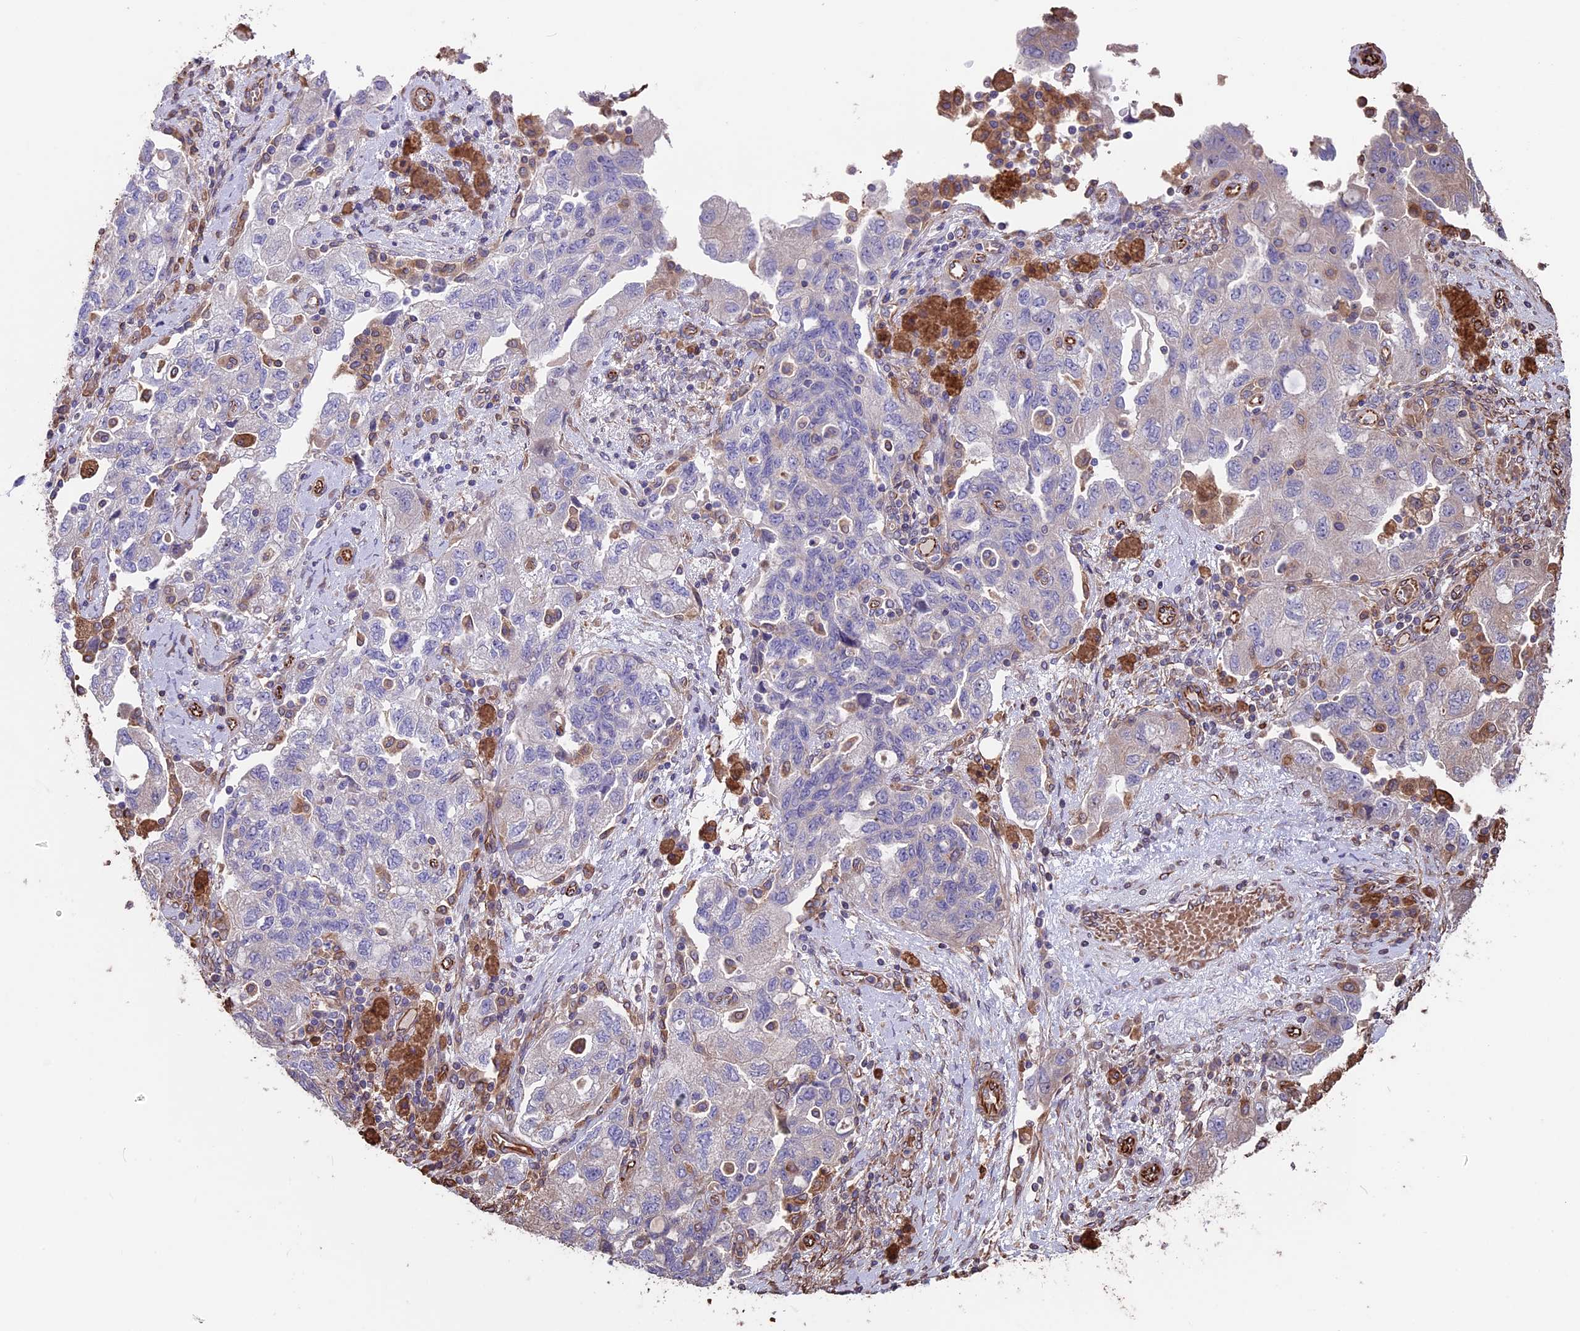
{"staining": {"intensity": "negative", "quantity": "none", "location": "none"}, "tissue": "ovarian cancer", "cell_type": "Tumor cells", "image_type": "cancer", "snomed": [{"axis": "morphology", "description": "Carcinoma, NOS"}, {"axis": "morphology", "description": "Cystadenocarcinoma, serous, NOS"}, {"axis": "topography", "description": "Ovary"}], "caption": "Tumor cells are negative for protein expression in human ovarian serous cystadenocarcinoma.", "gene": "SEH1L", "patient": {"sex": "female", "age": 69}}